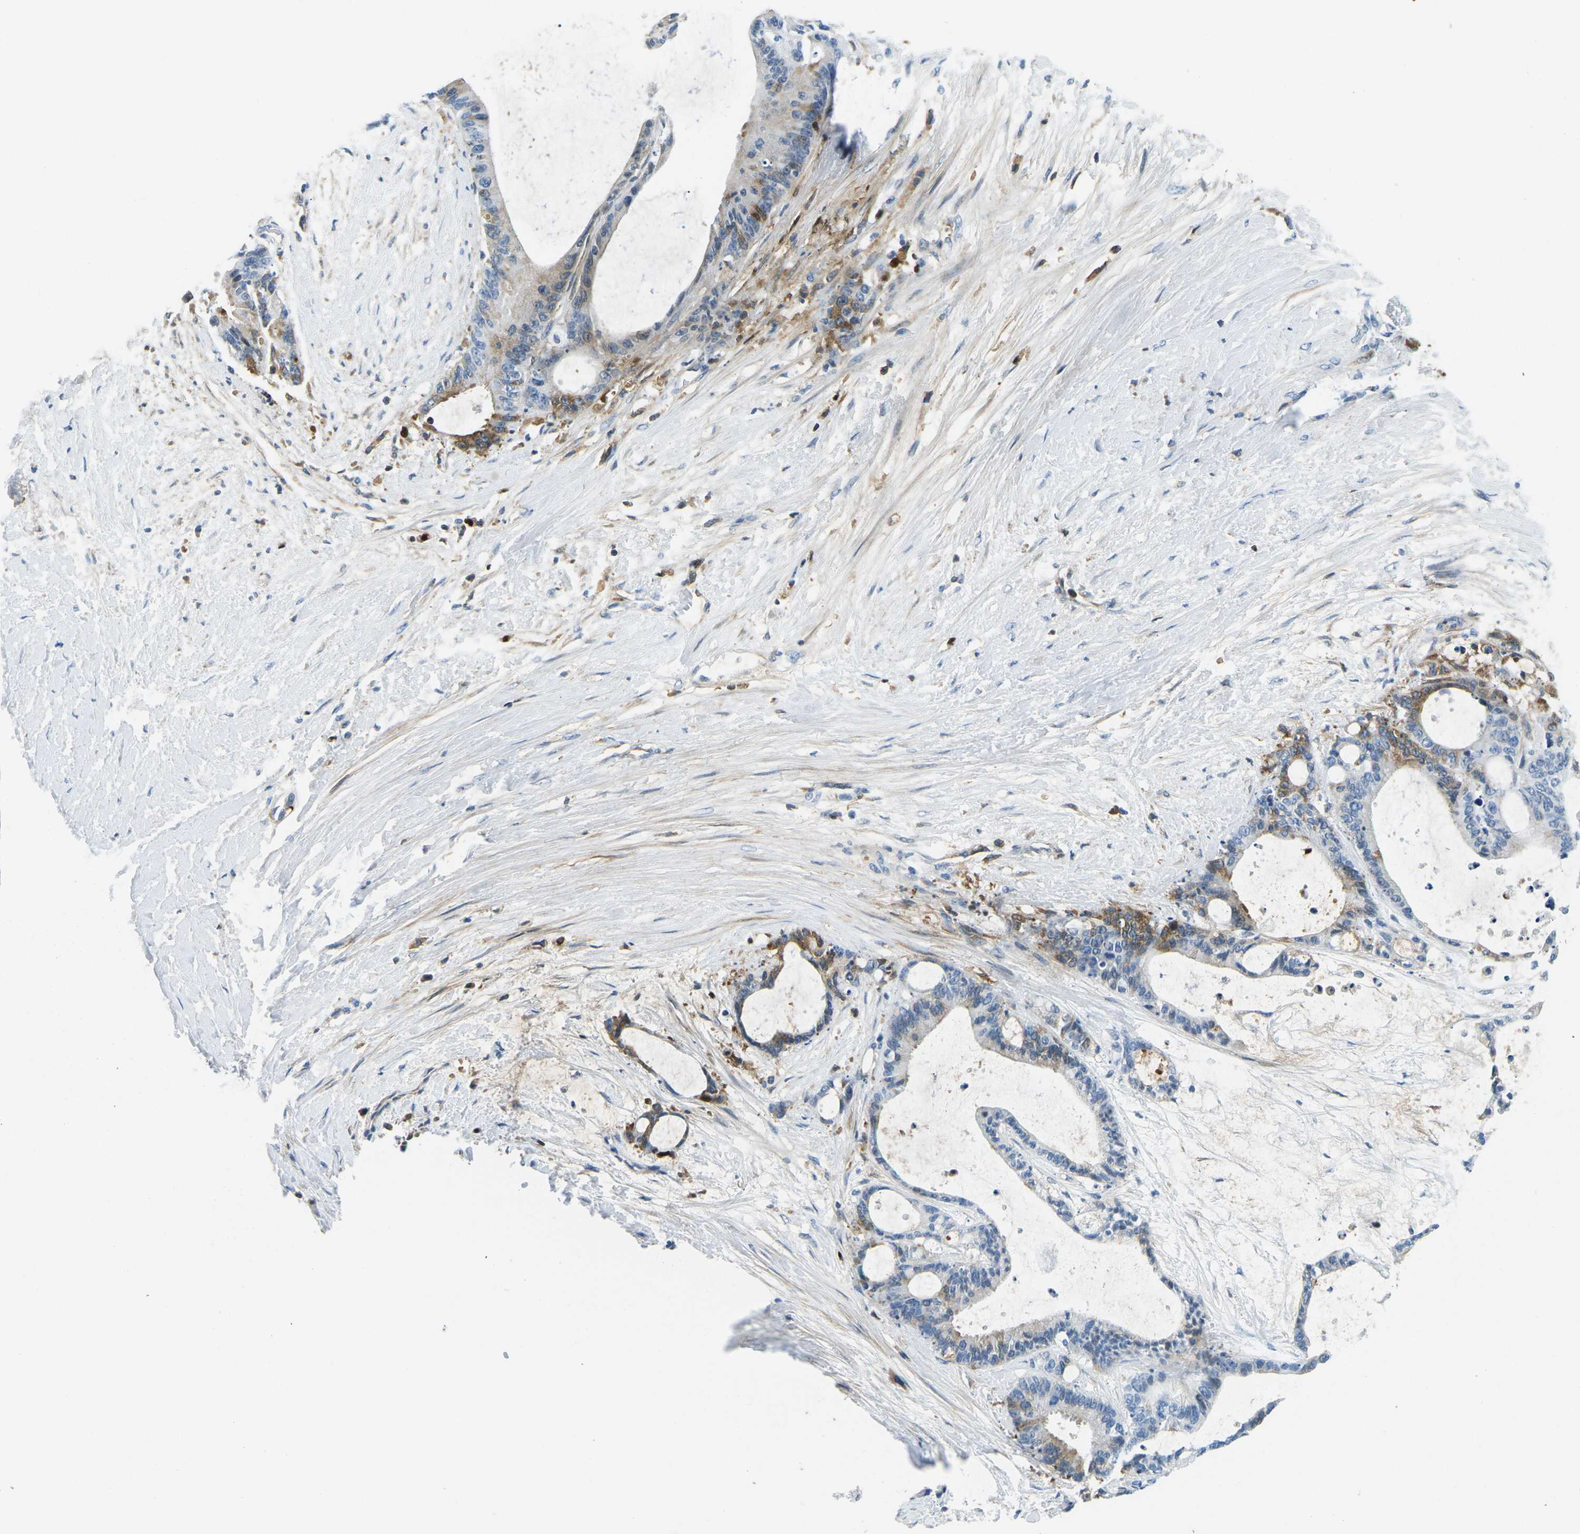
{"staining": {"intensity": "moderate", "quantity": "<25%", "location": "cytoplasmic/membranous"}, "tissue": "liver cancer", "cell_type": "Tumor cells", "image_type": "cancer", "snomed": [{"axis": "morphology", "description": "Cholangiocarcinoma"}, {"axis": "topography", "description": "Liver"}], "caption": "Immunohistochemical staining of liver cancer exhibits low levels of moderate cytoplasmic/membranous positivity in approximately <25% of tumor cells.", "gene": "CFB", "patient": {"sex": "female", "age": 73}}